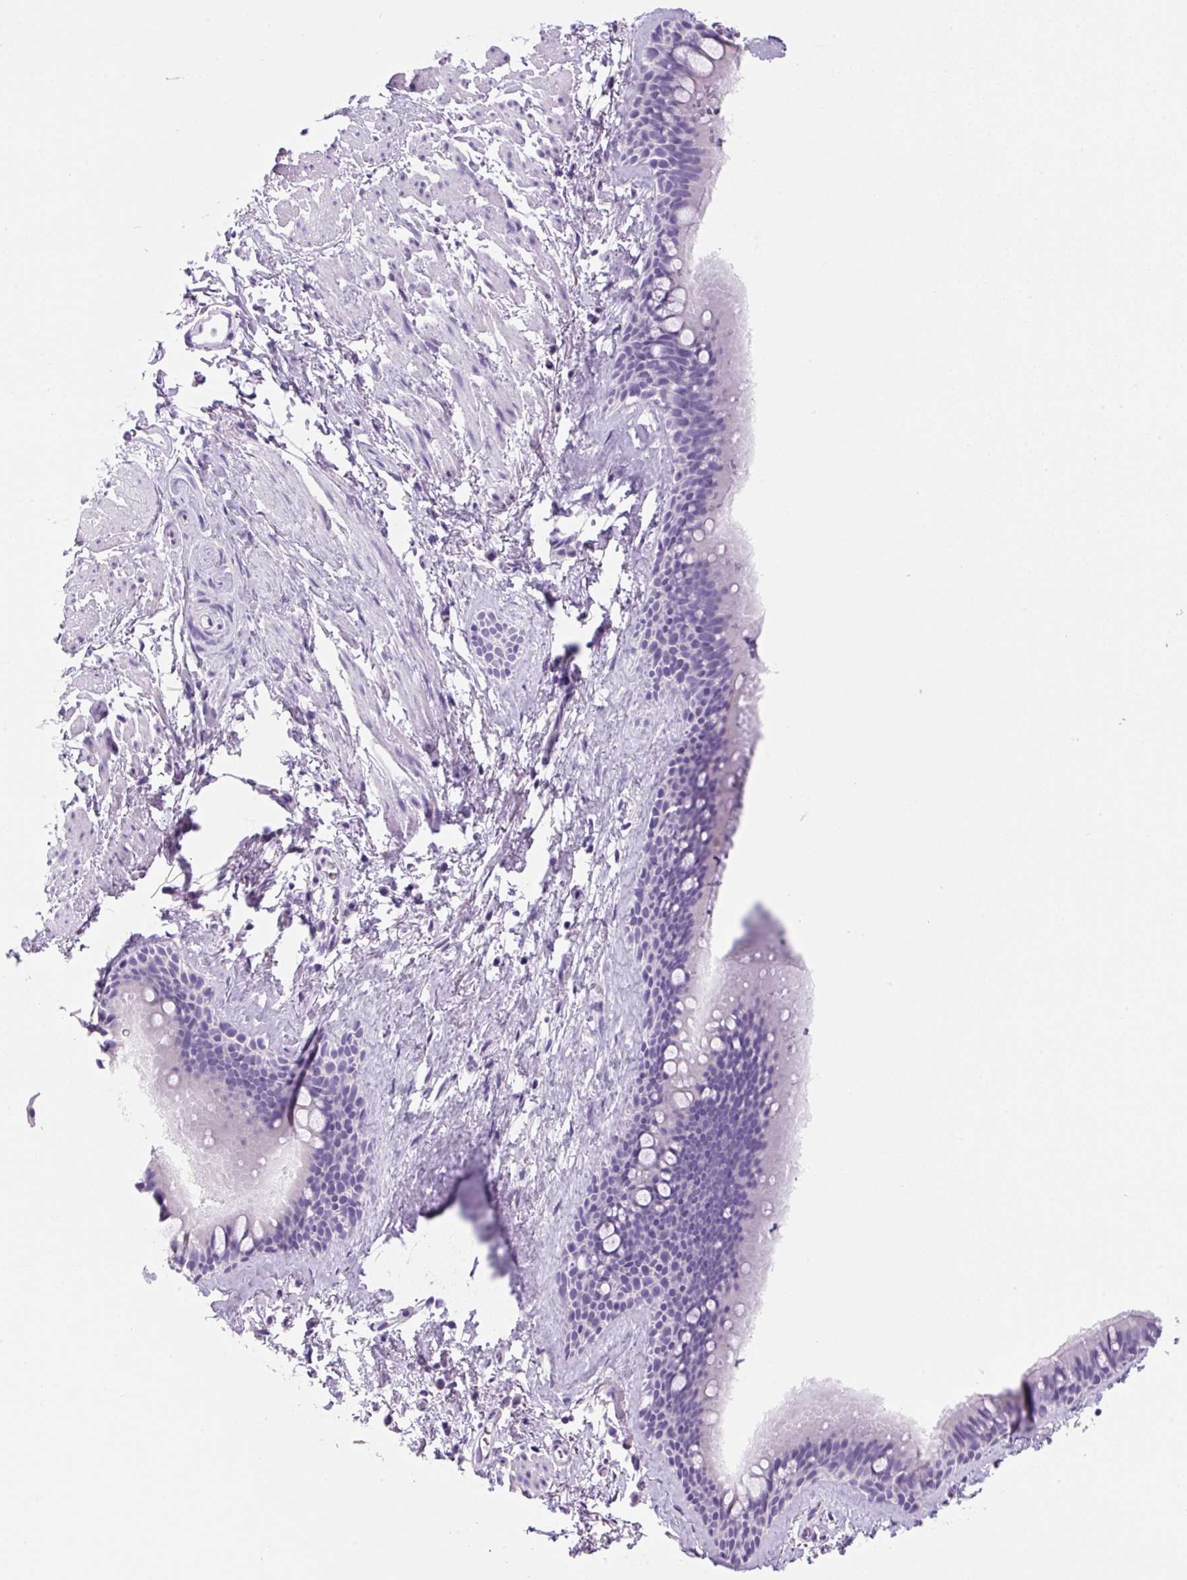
{"staining": {"intensity": "negative", "quantity": "none", "location": "none"}, "tissue": "bronchus", "cell_type": "Respiratory epithelial cells", "image_type": "normal", "snomed": [{"axis": "morphology", "description": "Normal tissue, NOS"}, {"axis": "topography", "description": "Lymph node"}, {"axis": "topography", "description": "Cartilage tissue"}, {"axis": "topography", "description": "Bronchus"}], "caption": "Respiratory epithelial cells are negative for protein expression in unremarkable human bronchus. (IHC, brightfield microscopy, high magnification).", "gene": "PRRT1", "patient": {"sex": "female", "age": 70}}